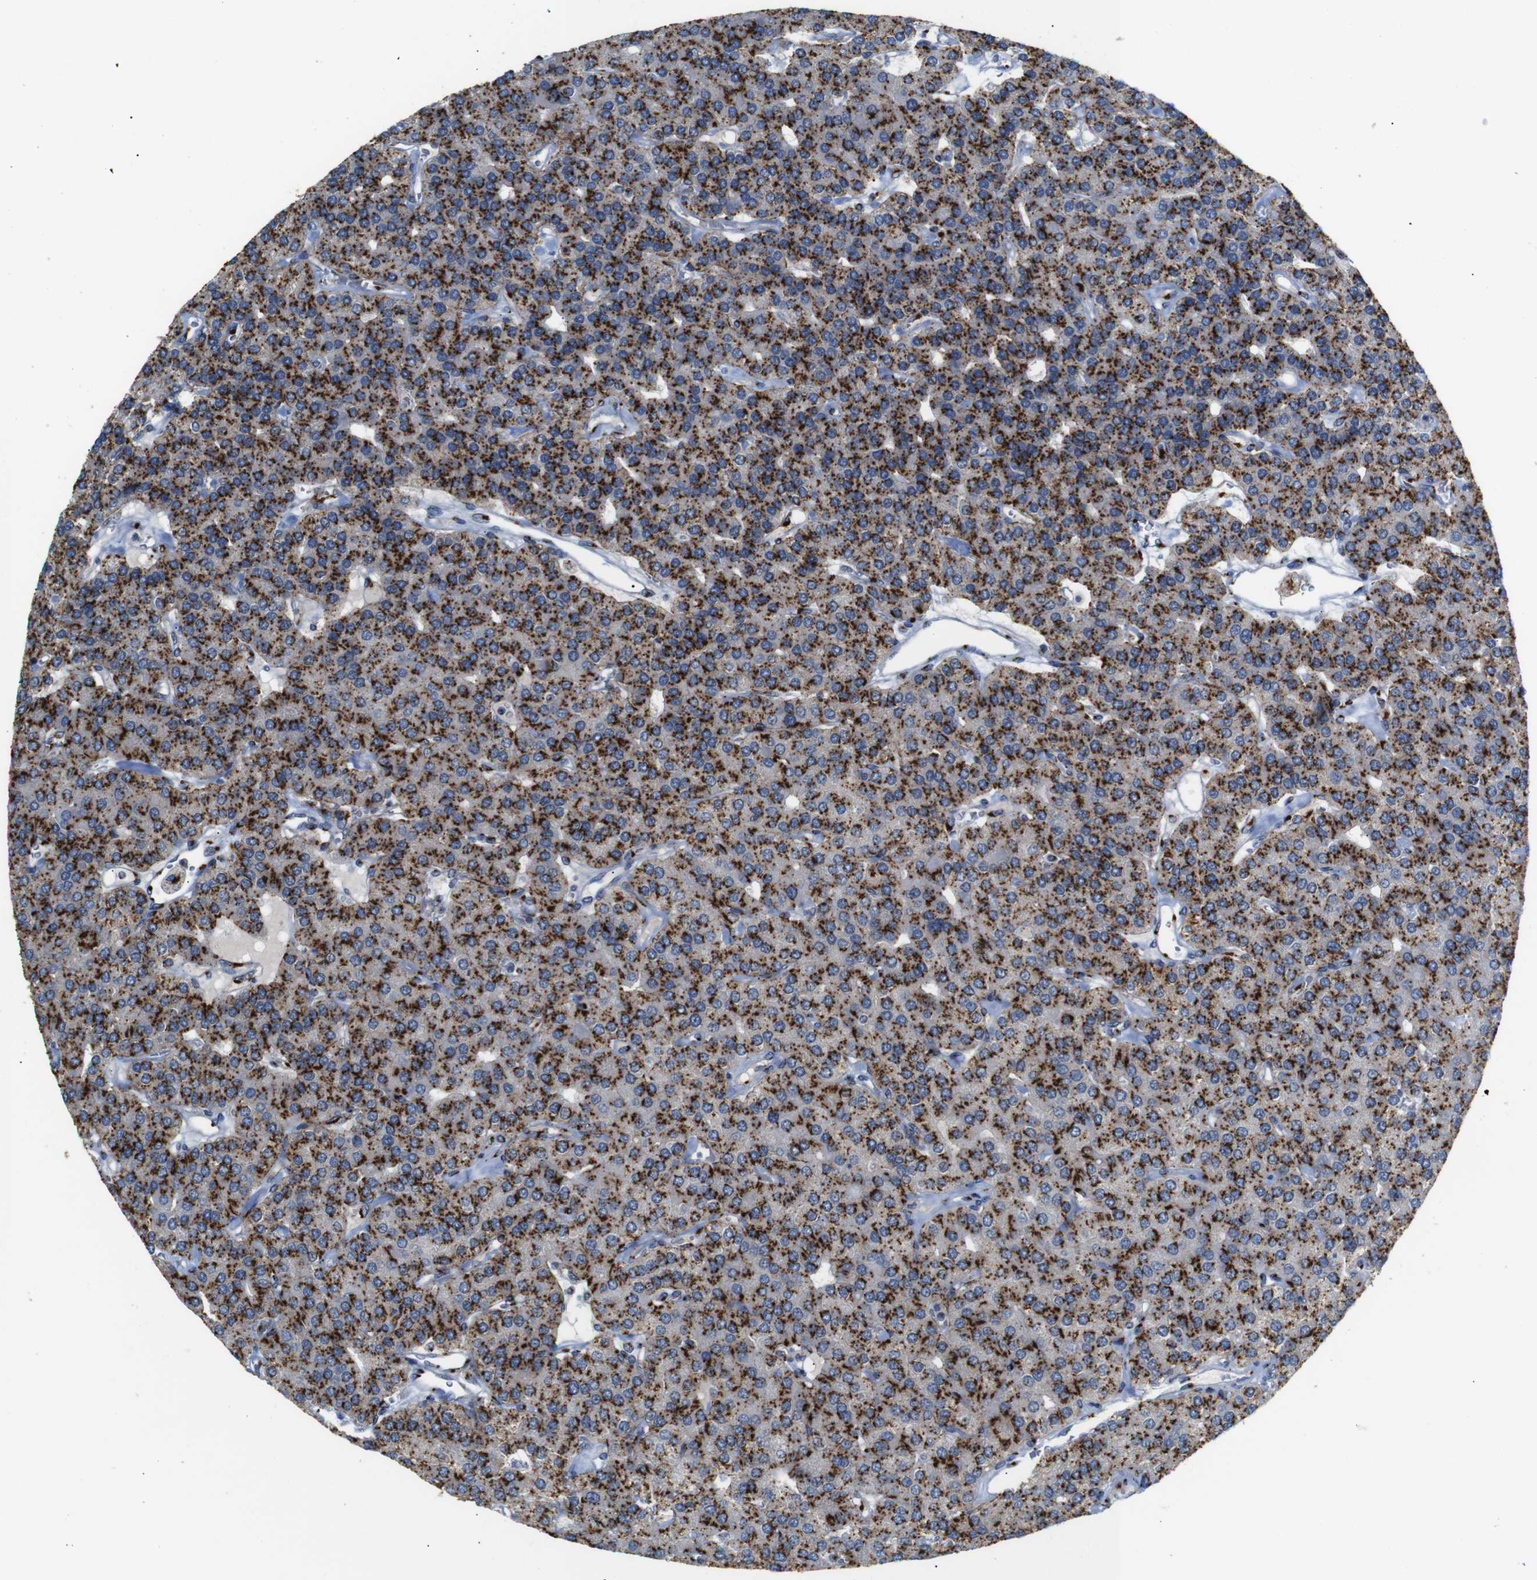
{"staining": {"intensity": "strong", "quantity": ">75%", "location": "cytoplasmic/membranous"}, "tissue": "parathyroid gland", "cell_type": "Glandular cells", "image_type": "normal", "snomed": [{"axis": "morphology", "description": "Normal tissue, NOS"}, {"axis": "morphology", "description": "Adenoma, NOS"}, {"axis": "topography", "description": "Parathyroid gland"}], "caption": "A brown stain highlights strong cytoplasmic/membranous positivity of a protein in glandular cells of unremarkable parathyroid gland.", "gene": "TGOLN2", "patient": {"sex": "female", "age": 86}}